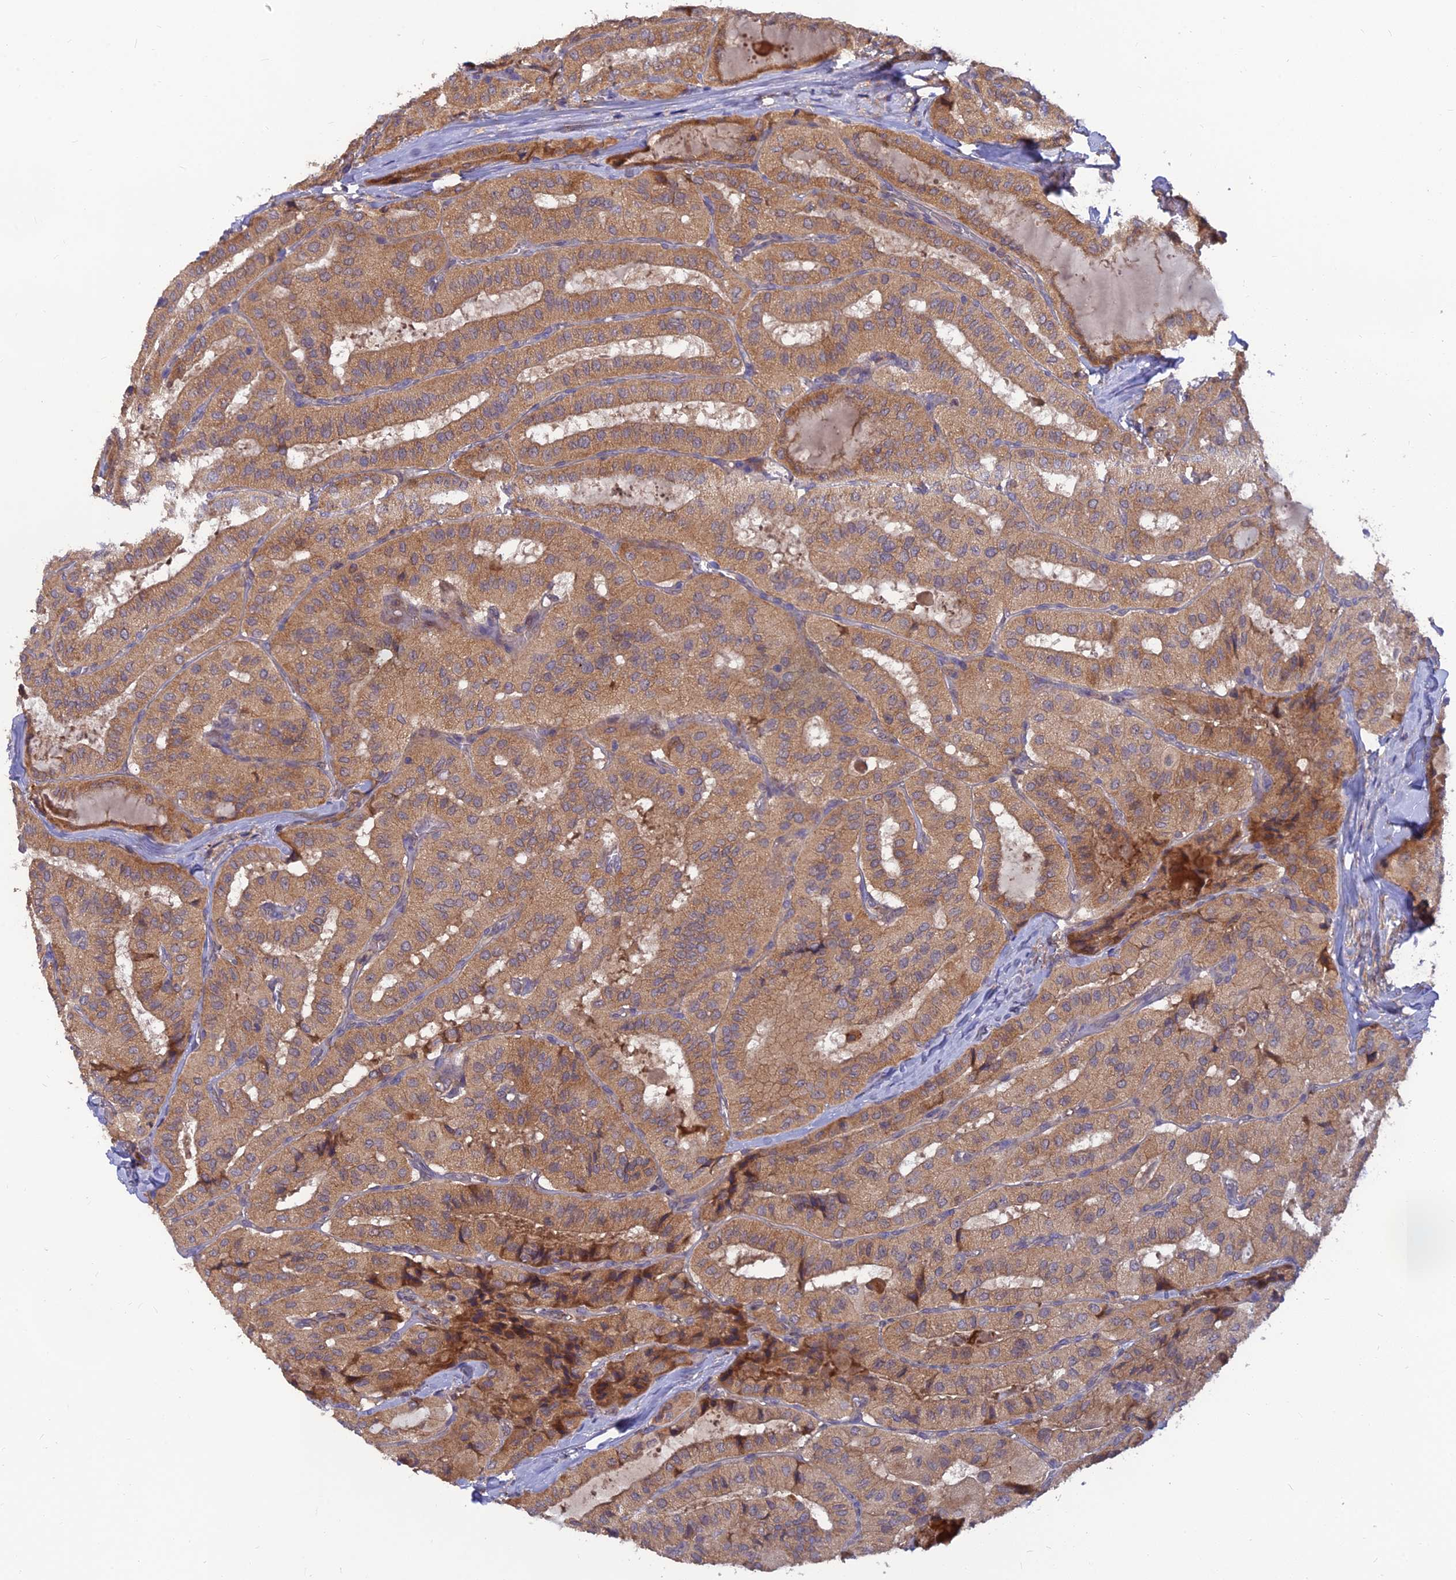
{"staining": {"intensity": "moderate", "quantity": "25%-75%", "location": "cytoplasmic/membranous"}, "tissue": "thyroid cancer", "cell_type": "Tumor cells", "image_type": "cancer", "snomed": [{"axis": "morphology", "description": "Normal tissue, NOS"}, {"axis": "morphology", "description": "Papillary adenocarcinoma, NOS"}, {"axis": "topography", "description": "Thyroid gland"}], "caption": "Immunohistochemistry (DAB) staining of human thyroid papillary adenocarcinoma demonstrates moderate cytoplasmic/membranous protein positivity in about 25%-75% of tumor cells.", "gene": "FAM151B", "patient": {"sex": "female", "age": 59}}